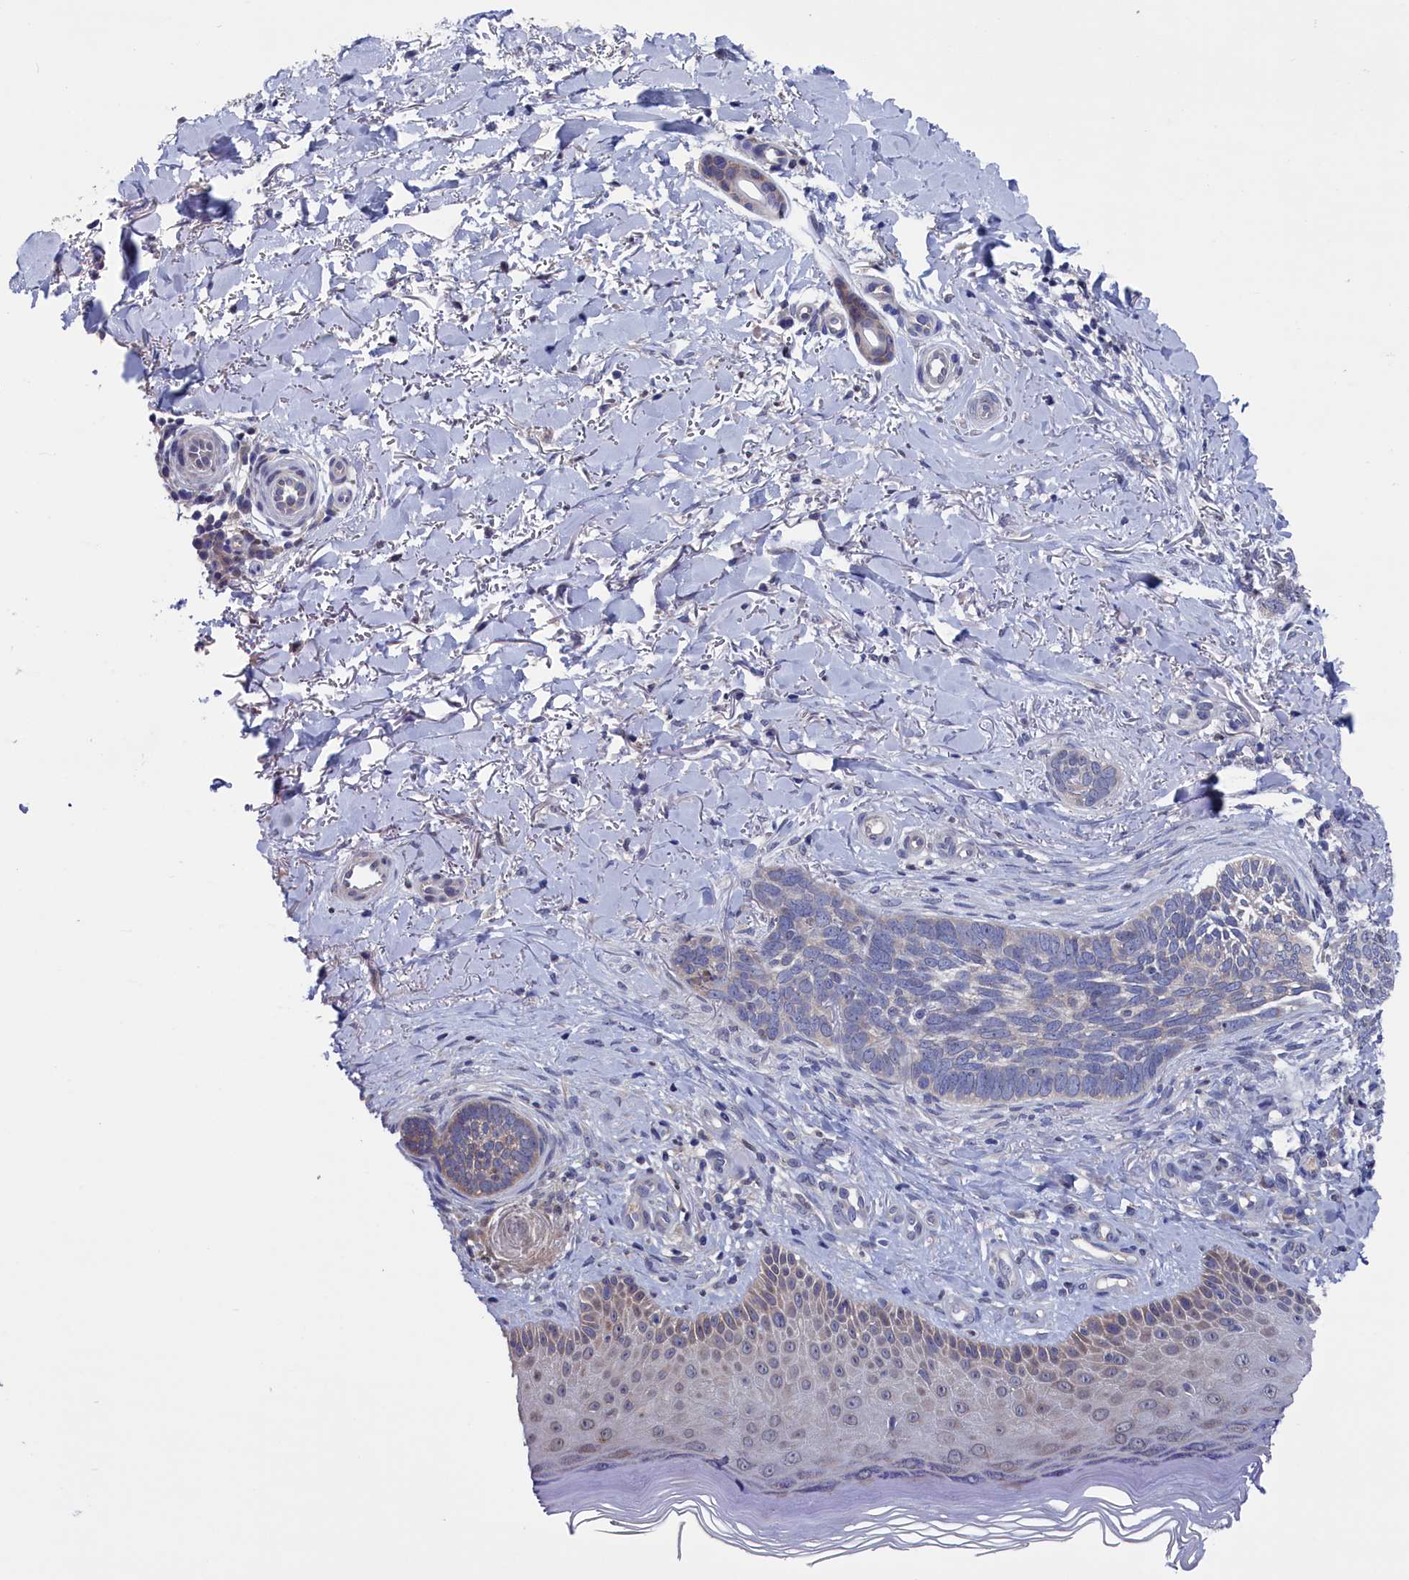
{"staining": {"intensity": "weak", "quantity": "<25%", "location": "cytoplasmic/membranous"}, "tissue": "skin cancer", "cell_type": "Tumor cells", "image_type": "cancer", "snomed": [{"axis": "morphology", "description": "Normal tissue, NOS"}, {"axis": "morphology", "description": "Basal cell carcinoma"}, {"axis": "topography", "description": "Skin"}], "caption": "This is an immunohistochemistry micrograph of human skin cancer. There is no positivity in tumor cells.", "gene": "SPATA13", "patient": {"sex": "female", "age": 67}}